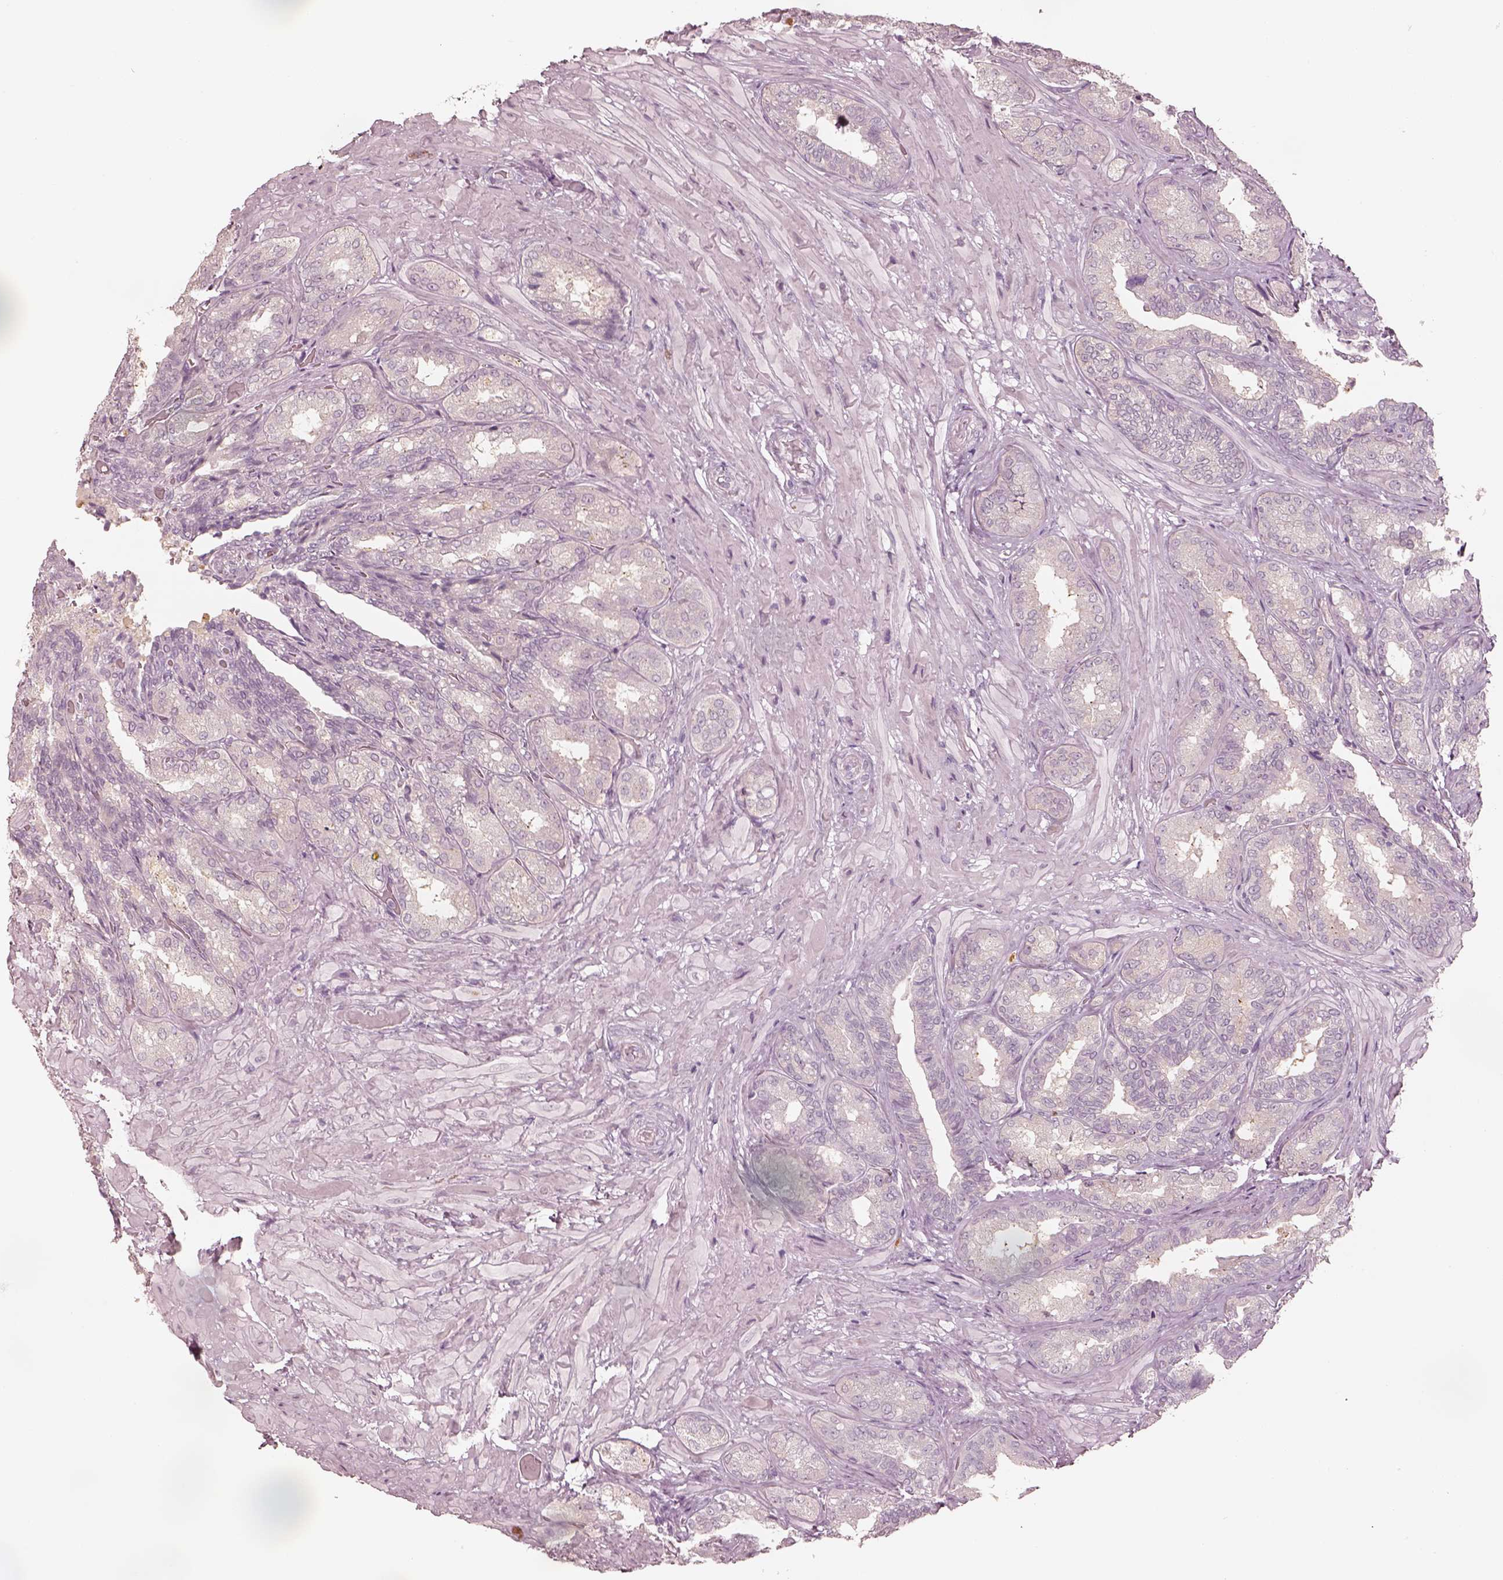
{"staining": {"intensity": "negative", "quantity": "none", "location": "none"}, "tissue": "seminal vesicle", "cell_type": "Glandular cells", "image_type": "normal", "snomed": [{"axis": "morphology", "description": "Normal tissue, NOS"}, {"axis": "topography", "description": "Seminal veicle"}], "caption": "Photomicrograph shows no significant protein staining in glandular cells of normal seminal vesicle. (Brightfield microscopy of DAB IHC at high magnification).", "gene": "ACACB", "patient": {"sex": "male", "age": 68}}